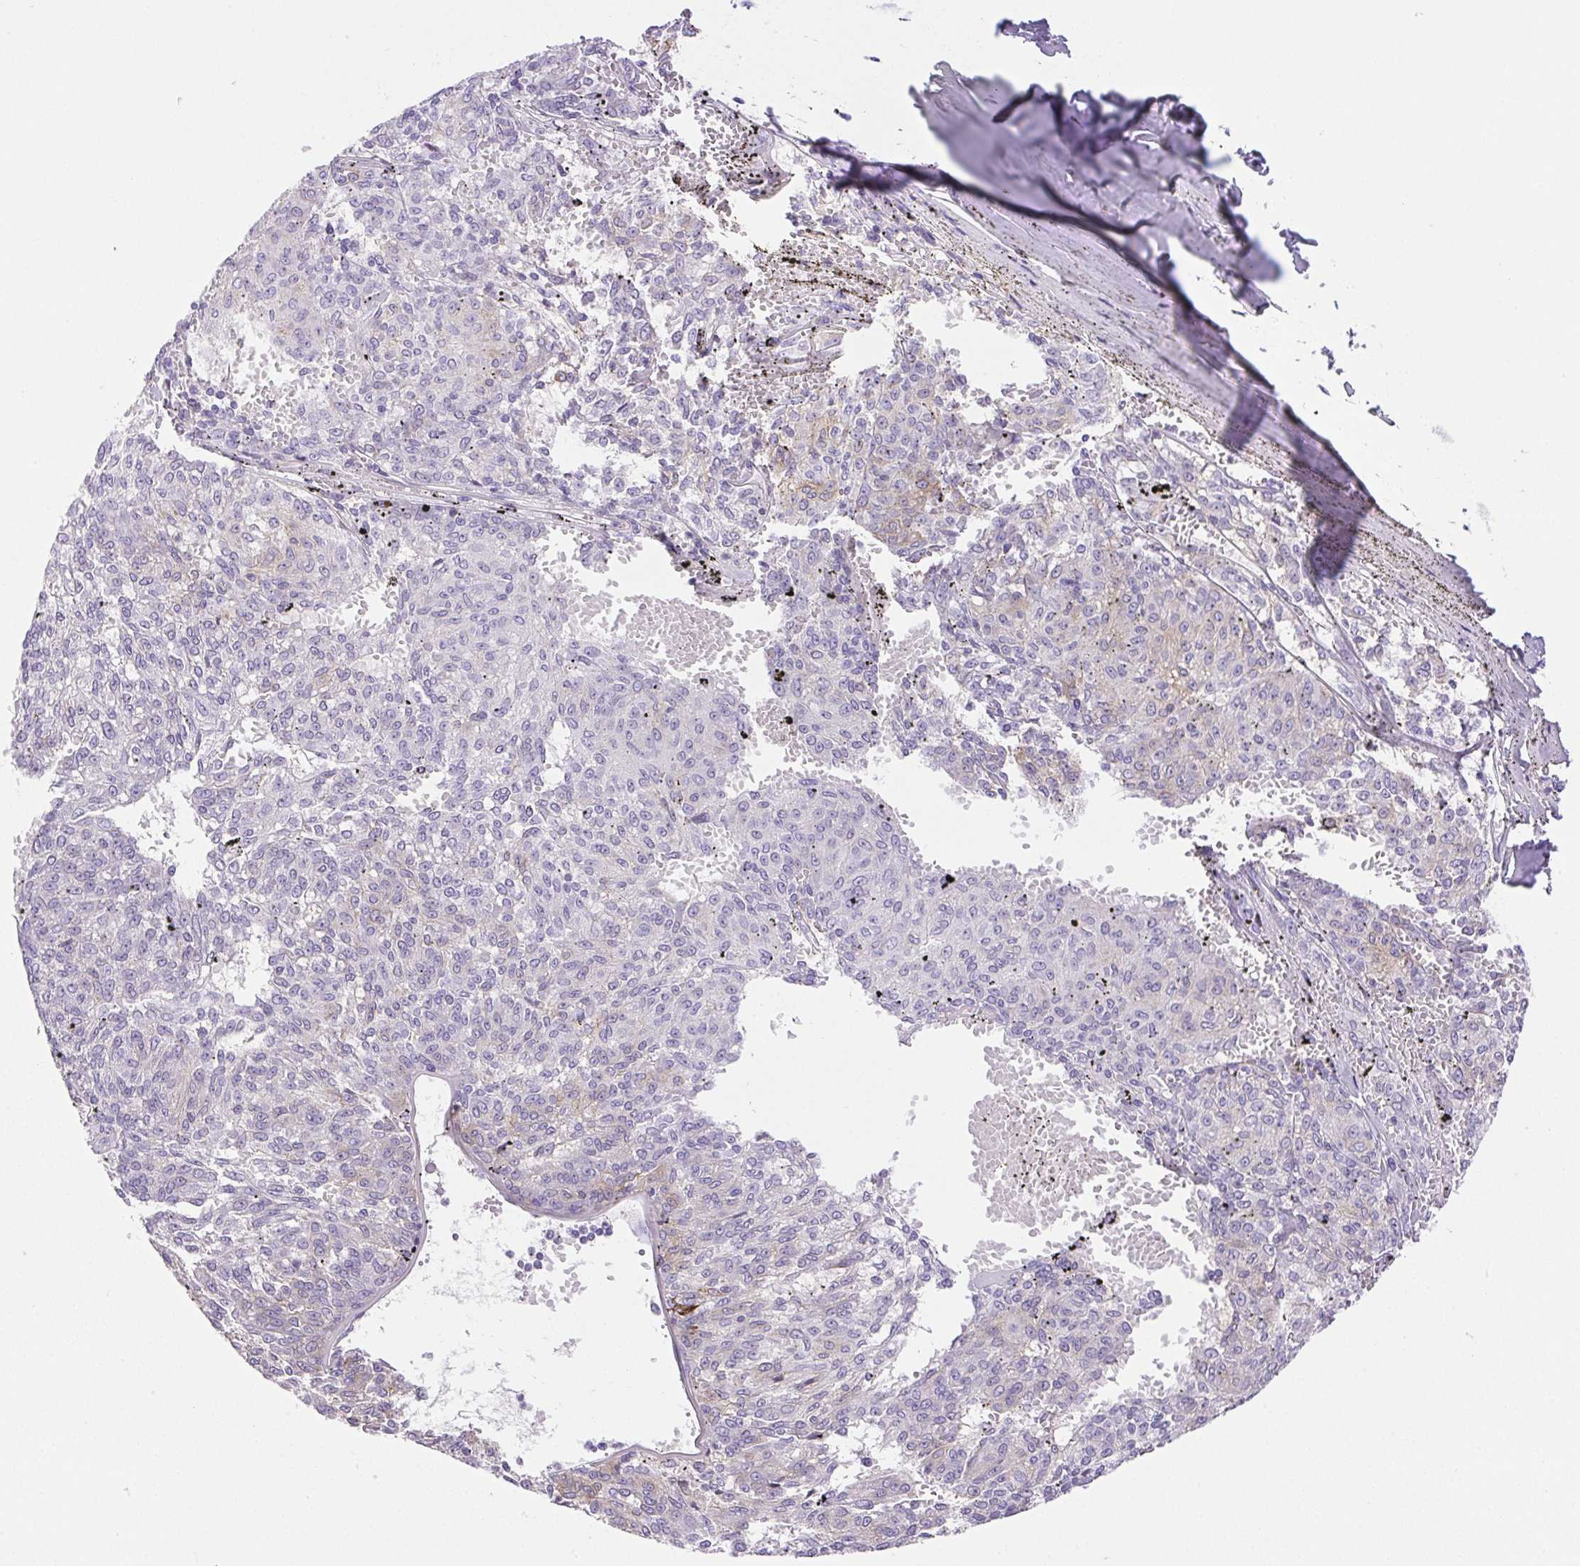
{"staining": {"intensity": "negative", "quantity": "none", "location": "none"}, "tissue": "melanoma", "cell_type": "Tumor cells", "image_type": "cancer", "snomed": [{"axis": "morphology", "description": "Malignant melanoma, NOS"}, {"axis": "topography", "description": "Skin"}], "caption": "The IHC micrograph has no significant expression in tumor cells of malignant melanoma tissue.", "gene": "HLA-G", "patient": {"sex": "female", "age": 72}}